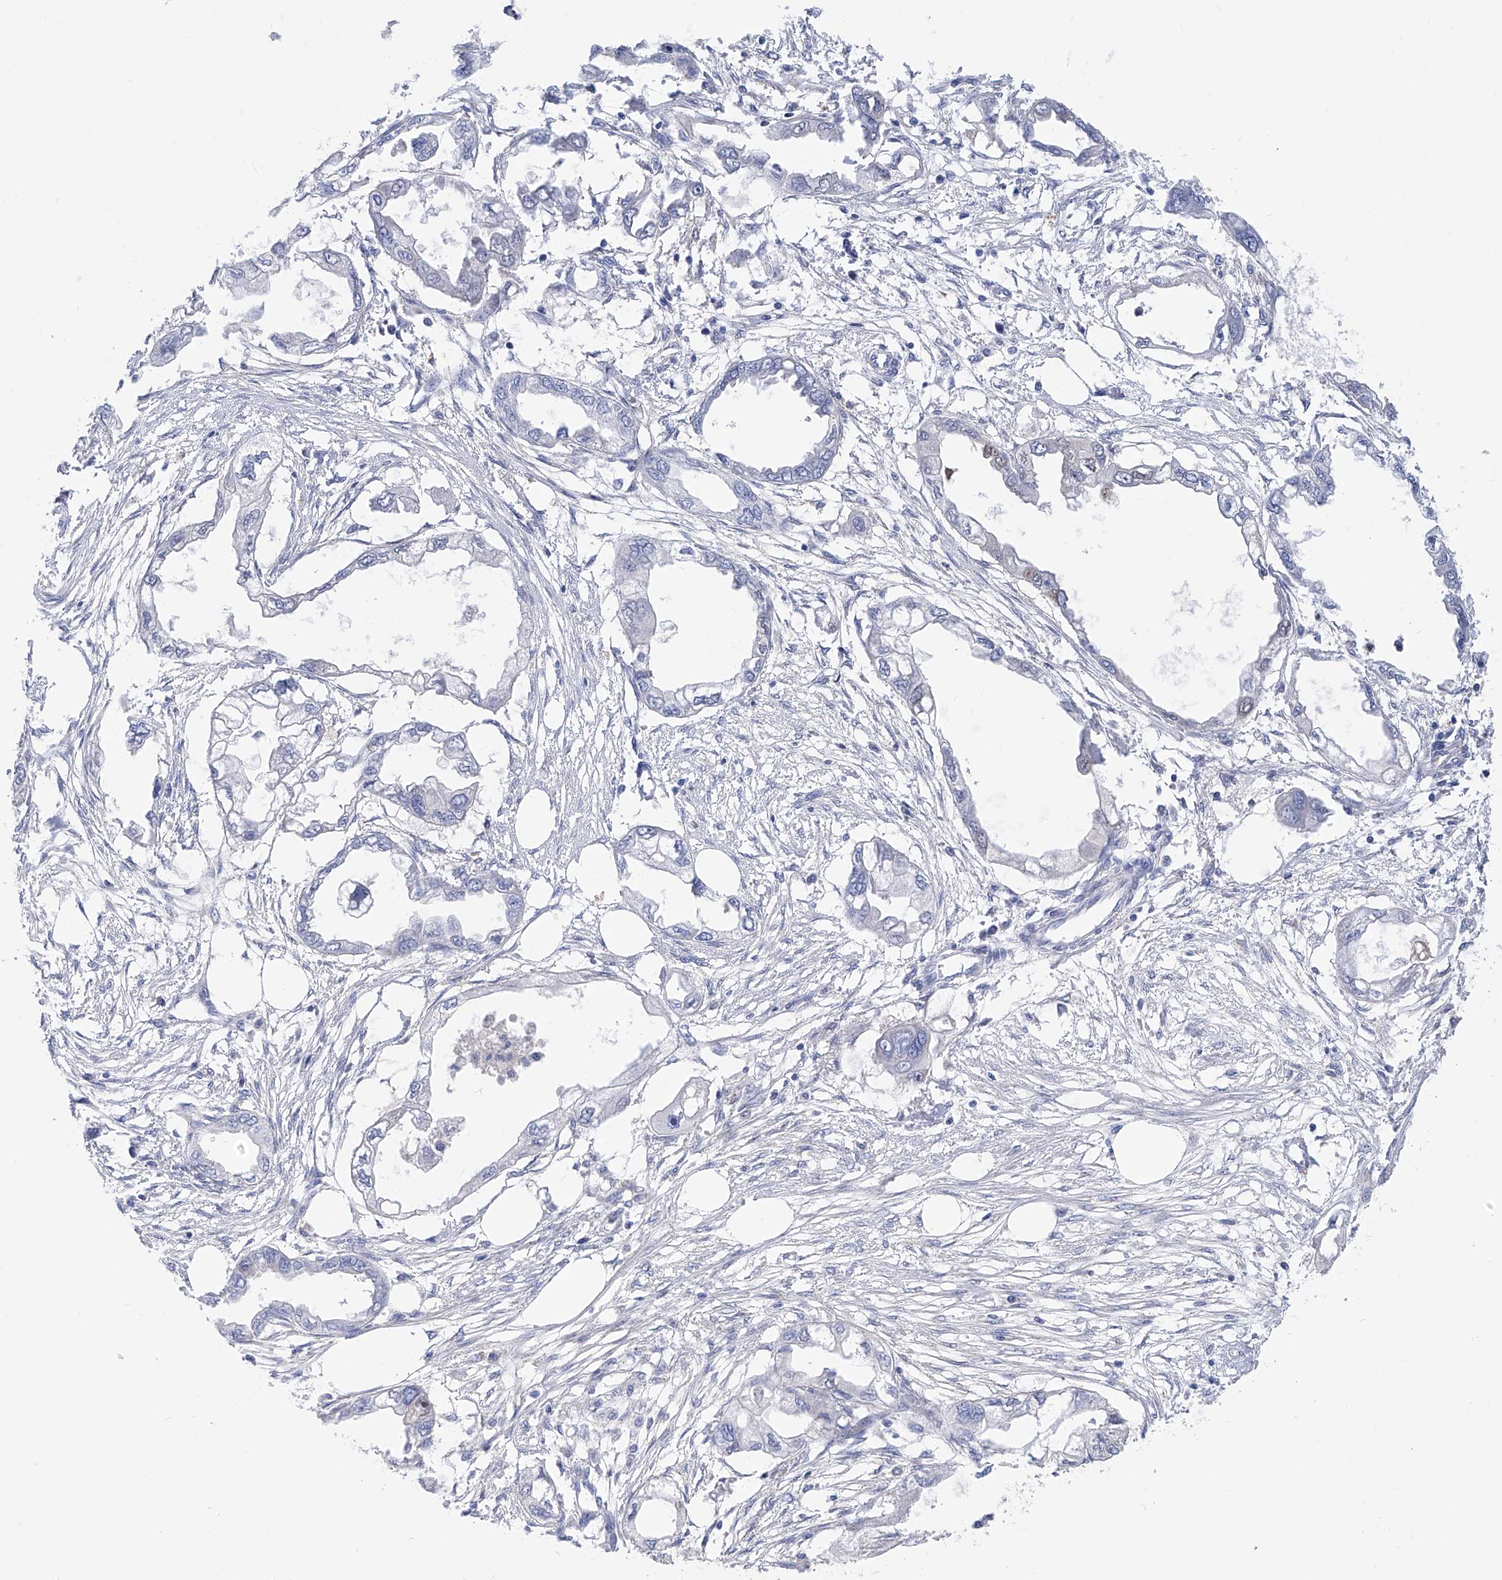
{"staining": {"intensity": "negative", "quantity": "none", "location": "none"}, "tissue": "endometrial cancer", "cell_type": "Tumor cells", "image_type": "cancer", "snomed": [{"axis": "morphology", "description": "Adenocarcinoma, NOS"}, {"axis": "morphology", "description": "Adenocarcinoma, metastatic, NOS"}, {"axis": "topography", "description": "Adipose tissue"}, {"axis": "topography", "description": "Endometrium"}], "caption": "Tumor cells are negative for protein expression in human endometrial cancer (adenocarcinoma).", "gene": "PHF20", "patient": {"sex": "female", "age": 67}}